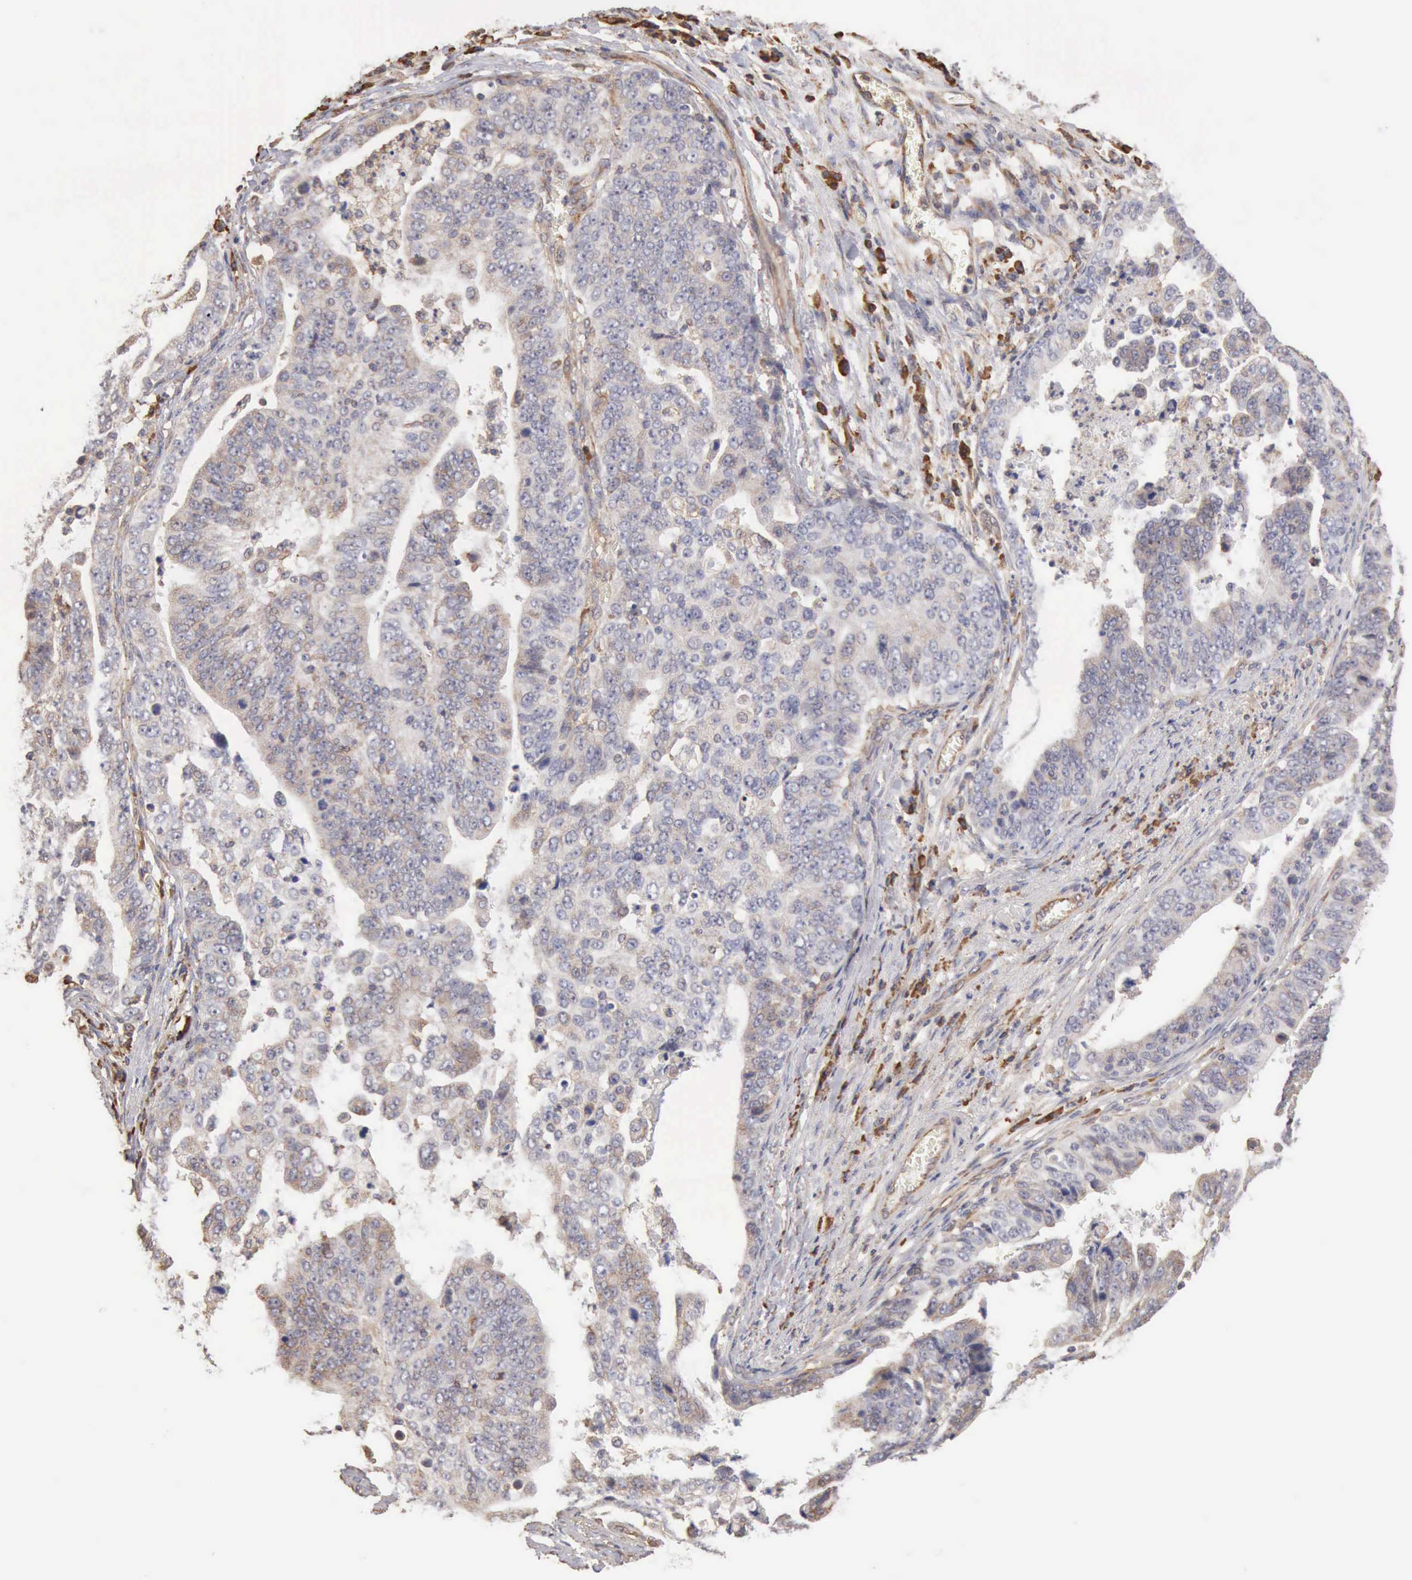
{"staining": {"intensity": "weak", "quantity": "25%-75%", "location": "cytoplasmic/membranous"}, "tissue": "stomach cancer", "cell_type": "Tumor cells", "image_type": "cancer", "snomed": [{"axis": "morphology", "description": "Adenocarcinoma, NOS"}, {"axis": "topography", "description": "Stomach, upper"}], "caption": "IHC of human adenocarcinoma (stomach) exhibits low levels of weak cytoplasmic/membranous positivity in approximately 25%-75% of tumor cells.", "gene": "GPR101", "patient": {"sex": "female", "age": 50}}